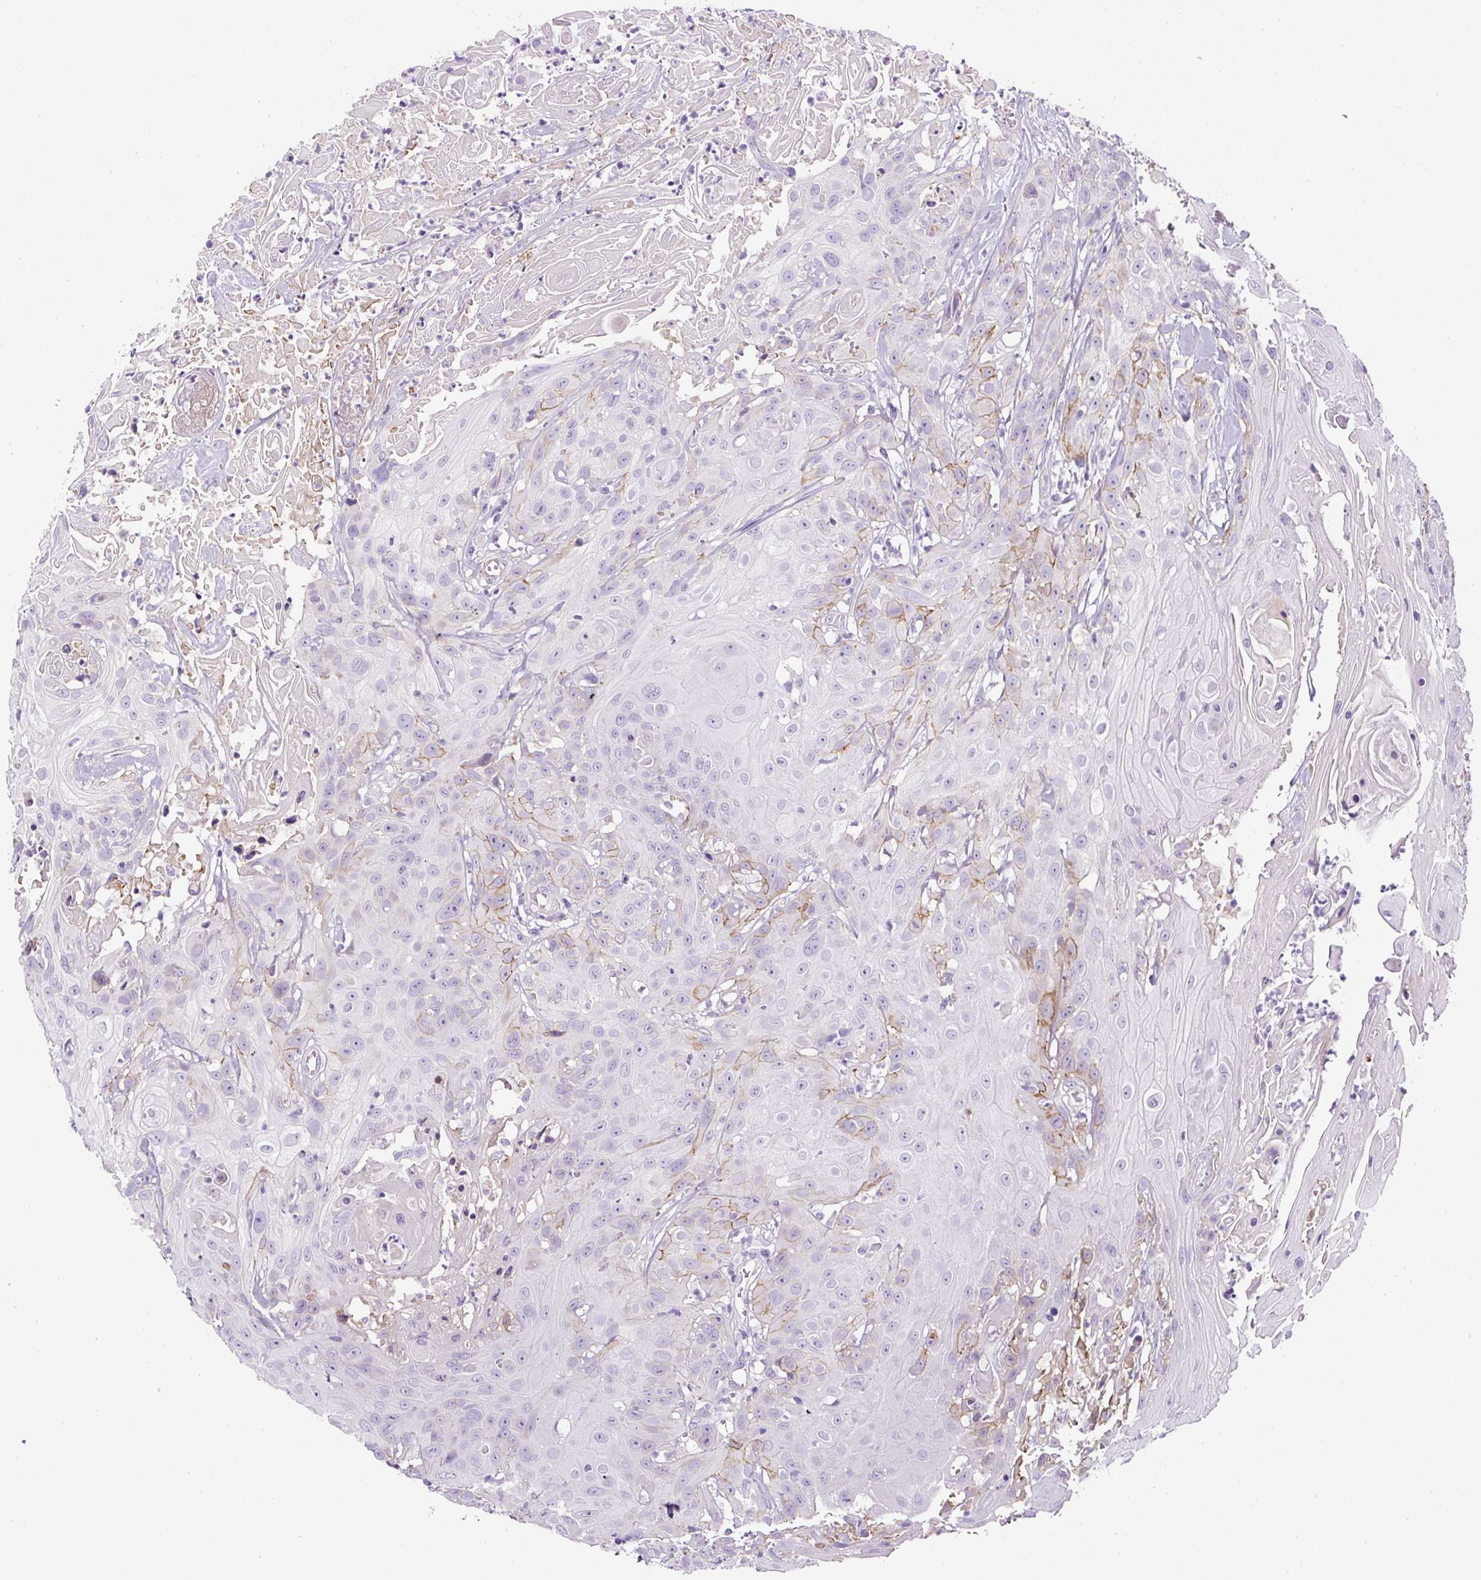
{"staining": {"intensity": "moderate", "quantity": "<25%", "location": "cytoplasmic/membranous"}, "tissue": "head and neck cancer", "cell_type": "Tumor cells", "image_type": "cancer", "snomed": [{"axis": "morphology", "description": "Squamous cell carcinoma, NOS"}, {"axis": "topography", "description": "Skin"}, {"axis": "topography", "description": "Head-Neck"}], "caption": "Human head and neck squamous cell carcinoma stained with a brown dye reveals moderate cytoplasmic/membranous positive positivity in approximately <25% of tumor cells.", "gene": "OR14A2", "patient": {"sex": "male", "age": 80}}